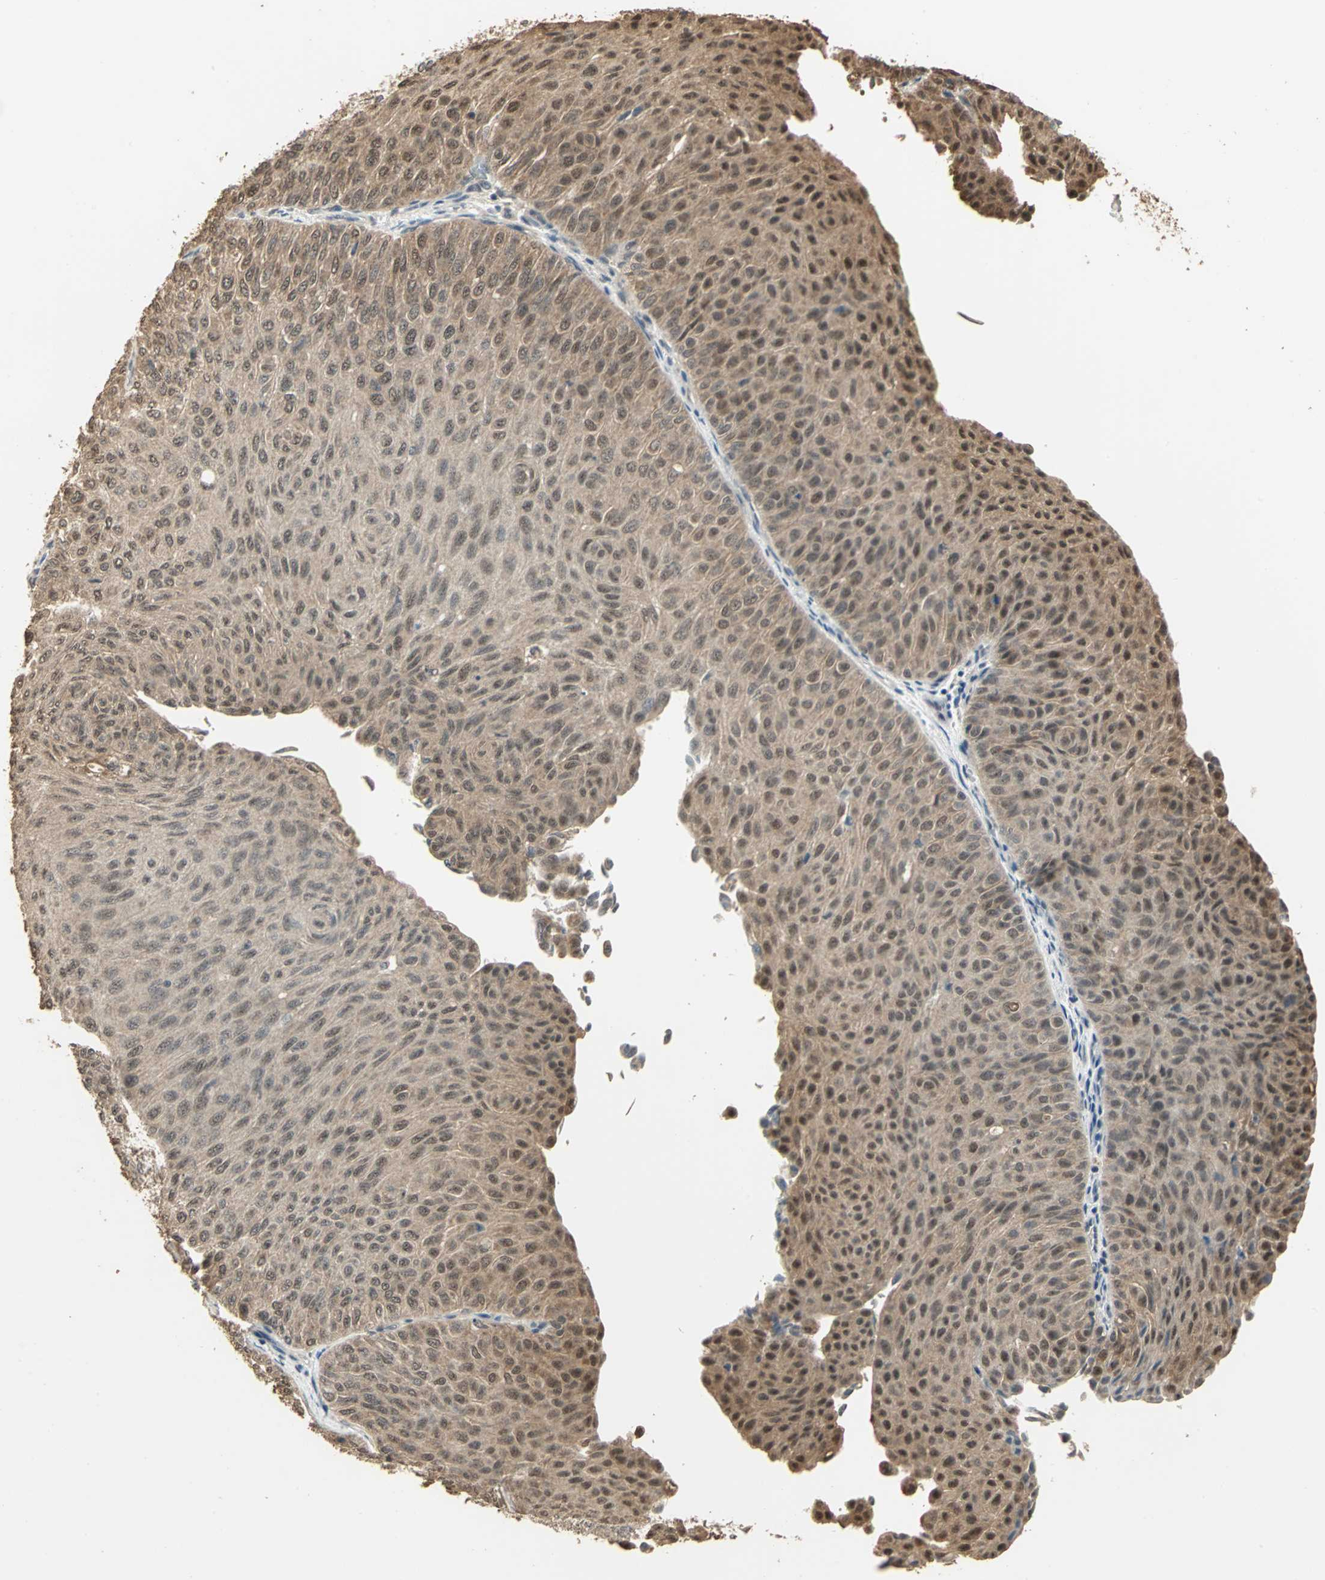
{"staining": {"intensity": "moderate", "quantity": "25%-75%", "location": "cytoplasmic/membranous"}, "tissue": "urothelial cancer", "cell_type": "Tumor cells", "image_type": "cancer", "snomed": [{"axis": "morphology", "description": "Urothelial carcinoma, Low grade"}, {"axis": "topography", "description": "Urinary bladder"}], "caption": "Protein staining exhibits moderate cytoplasmic/membranous expression in approximately 25%-75% of tumor cells in low-grade urothelial carcinoma.", "gene": "UCHL5", "patient": {"sex": "male", "age": 78}}